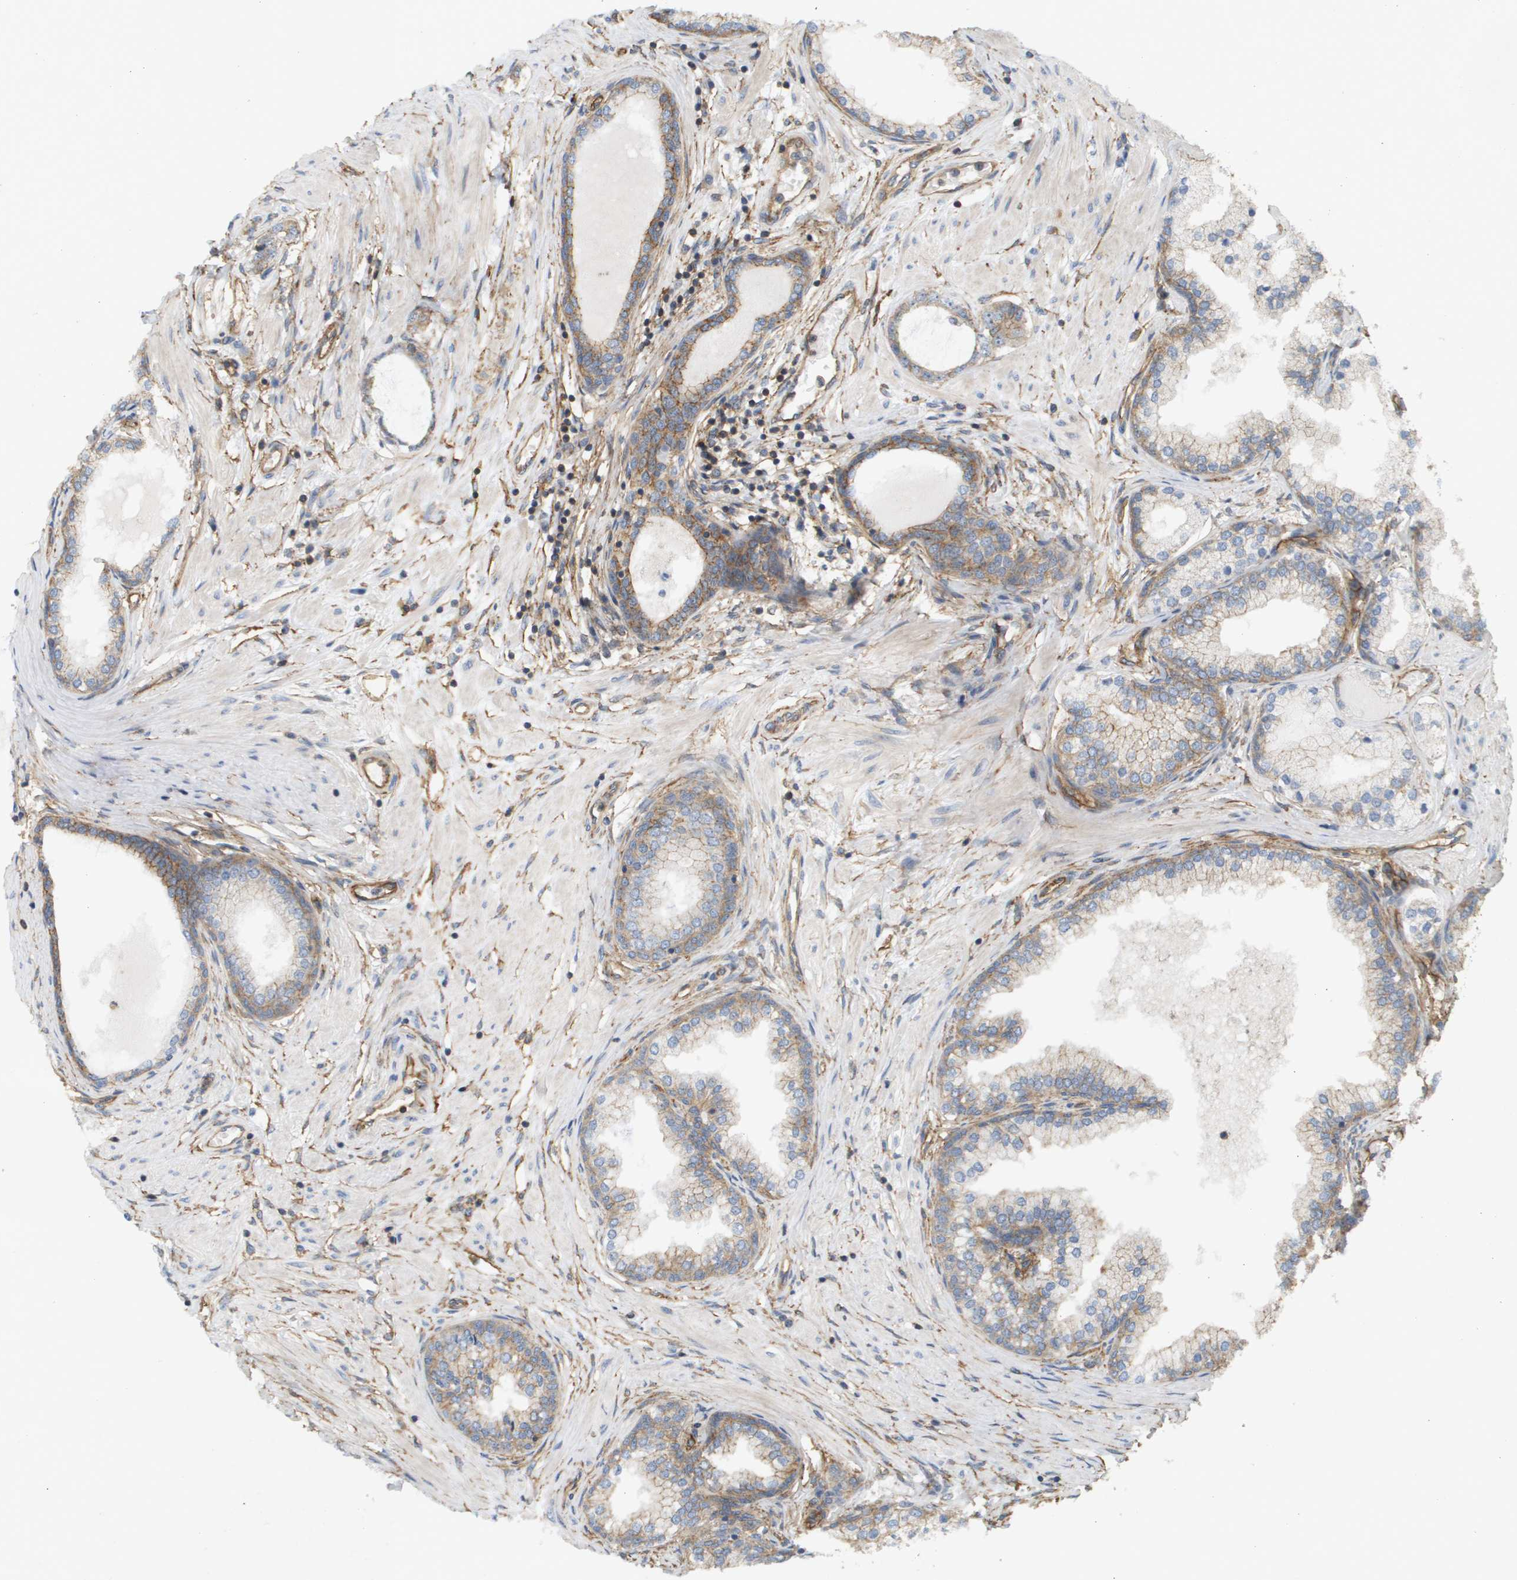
{"staining": {"intensity": "weak", "quantity": "25%-75%", "location": "cytoplasmic/membranous"}, "tissue": "prostate cancer", "cell_type": "Tumor cells", "image_type": "cancer", "snomed": [{"axis": "morphology", "description": "Adenocarcinoma, Low grade"}, {"axis": "topography", "description": "Prostate"}], "caption": "An image of prostate cancer (low-grade adenocarcinoma) stained for a protein reveals weak cytoplasmic/membranous brown staining in tumor cells.", "gene": "SGMS2", "patient": {"sex": "male", "age": 63}}